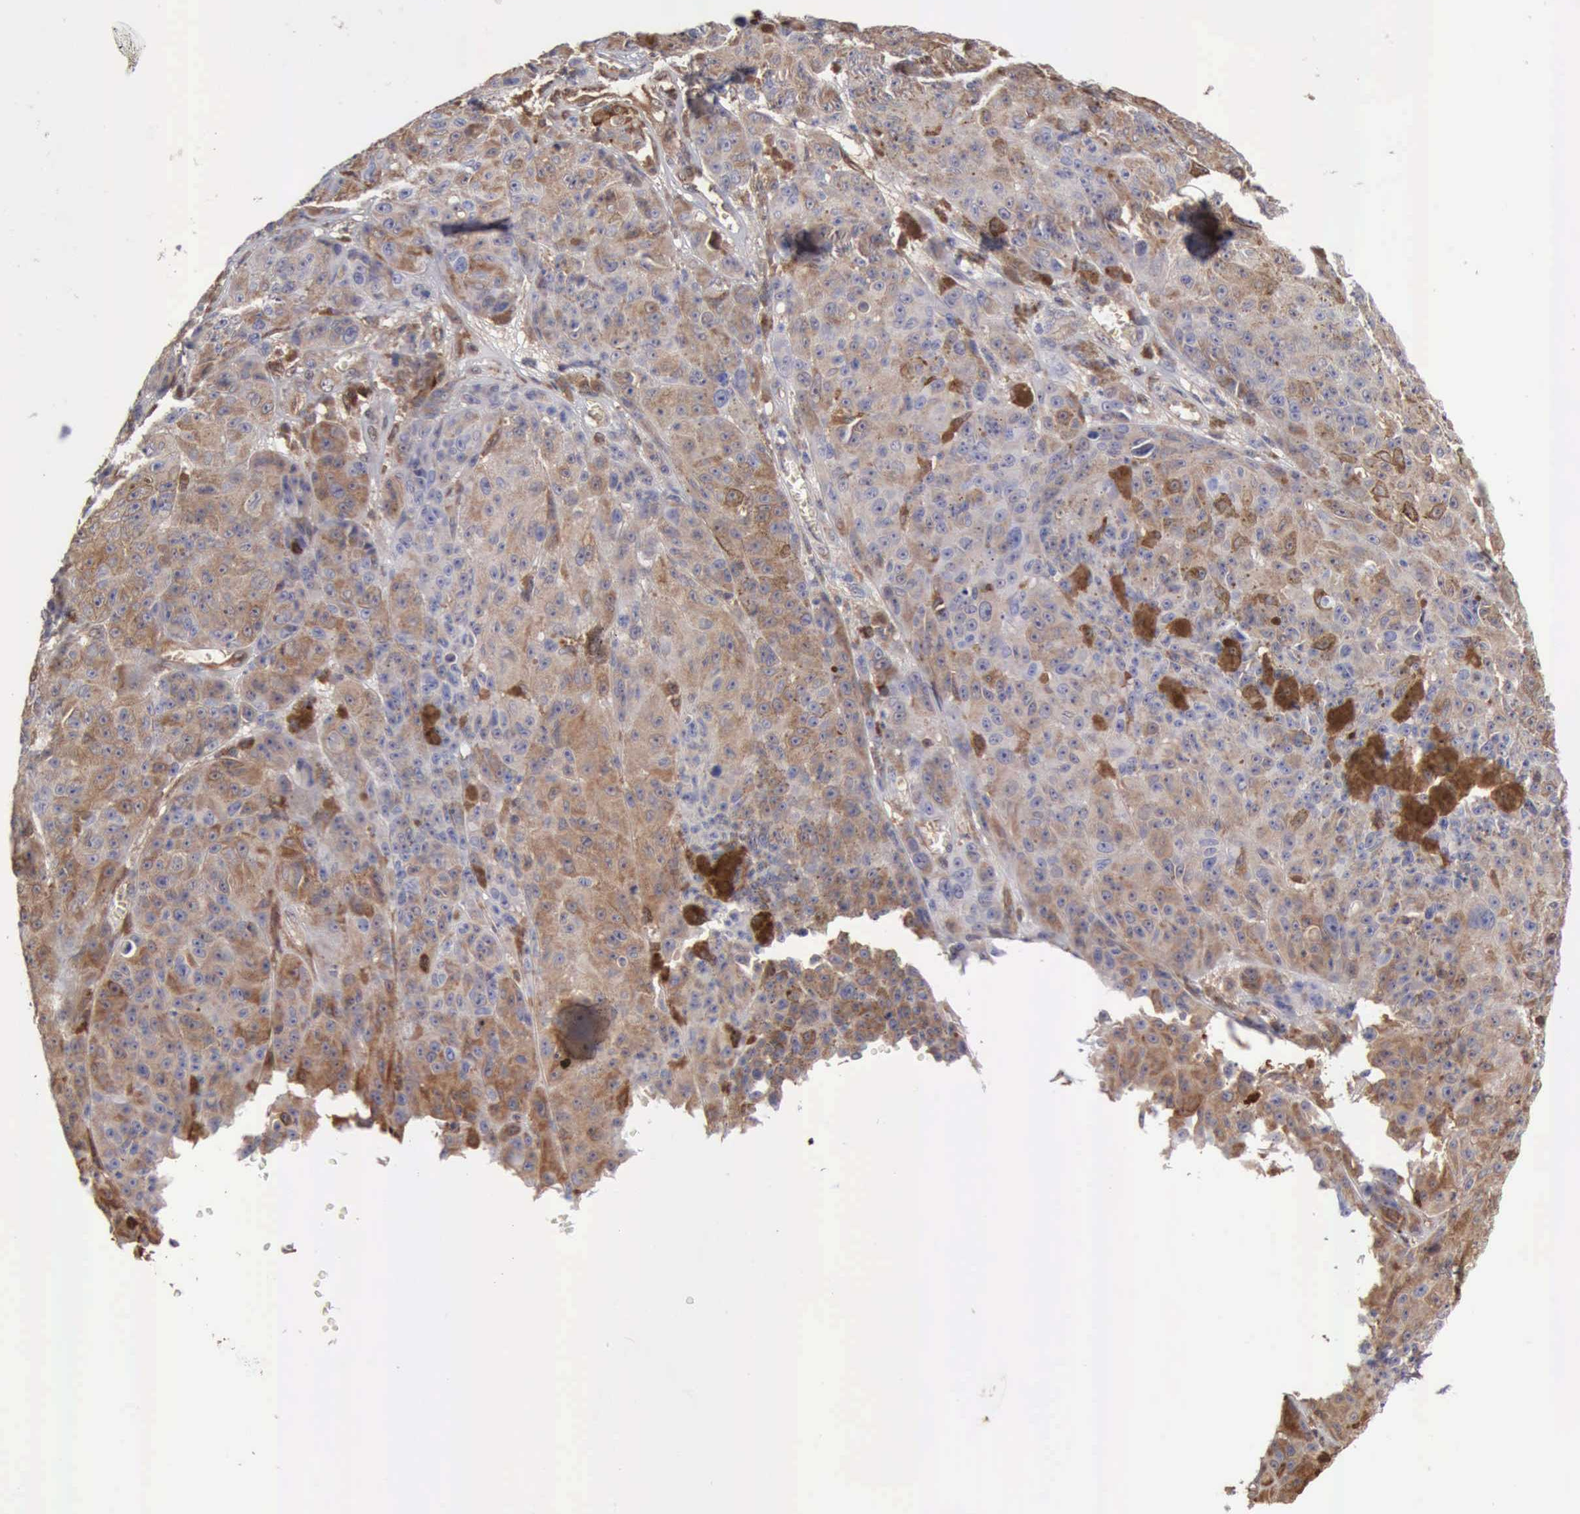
{"staining": {"intensity": "moderate", "quantity": ">75%", "location": "cytoplasmic/membranous"}, "tissue": "melanoma", "cell_type": "Tumor cells", "image_type": "cancer", "snomed": [{"axis": "morphology", "description": "Malignant melanoma, NOS"}, {"axis": "topography", "description": "Skin"}], "caption": "Protein expression analysis of malignant melanoma exhibits moderate cytoplasmic/membranous positivity in about >75% of tumor cells.", "gene": "APOL2", "patient": {"sex": "male", "age": 64}}